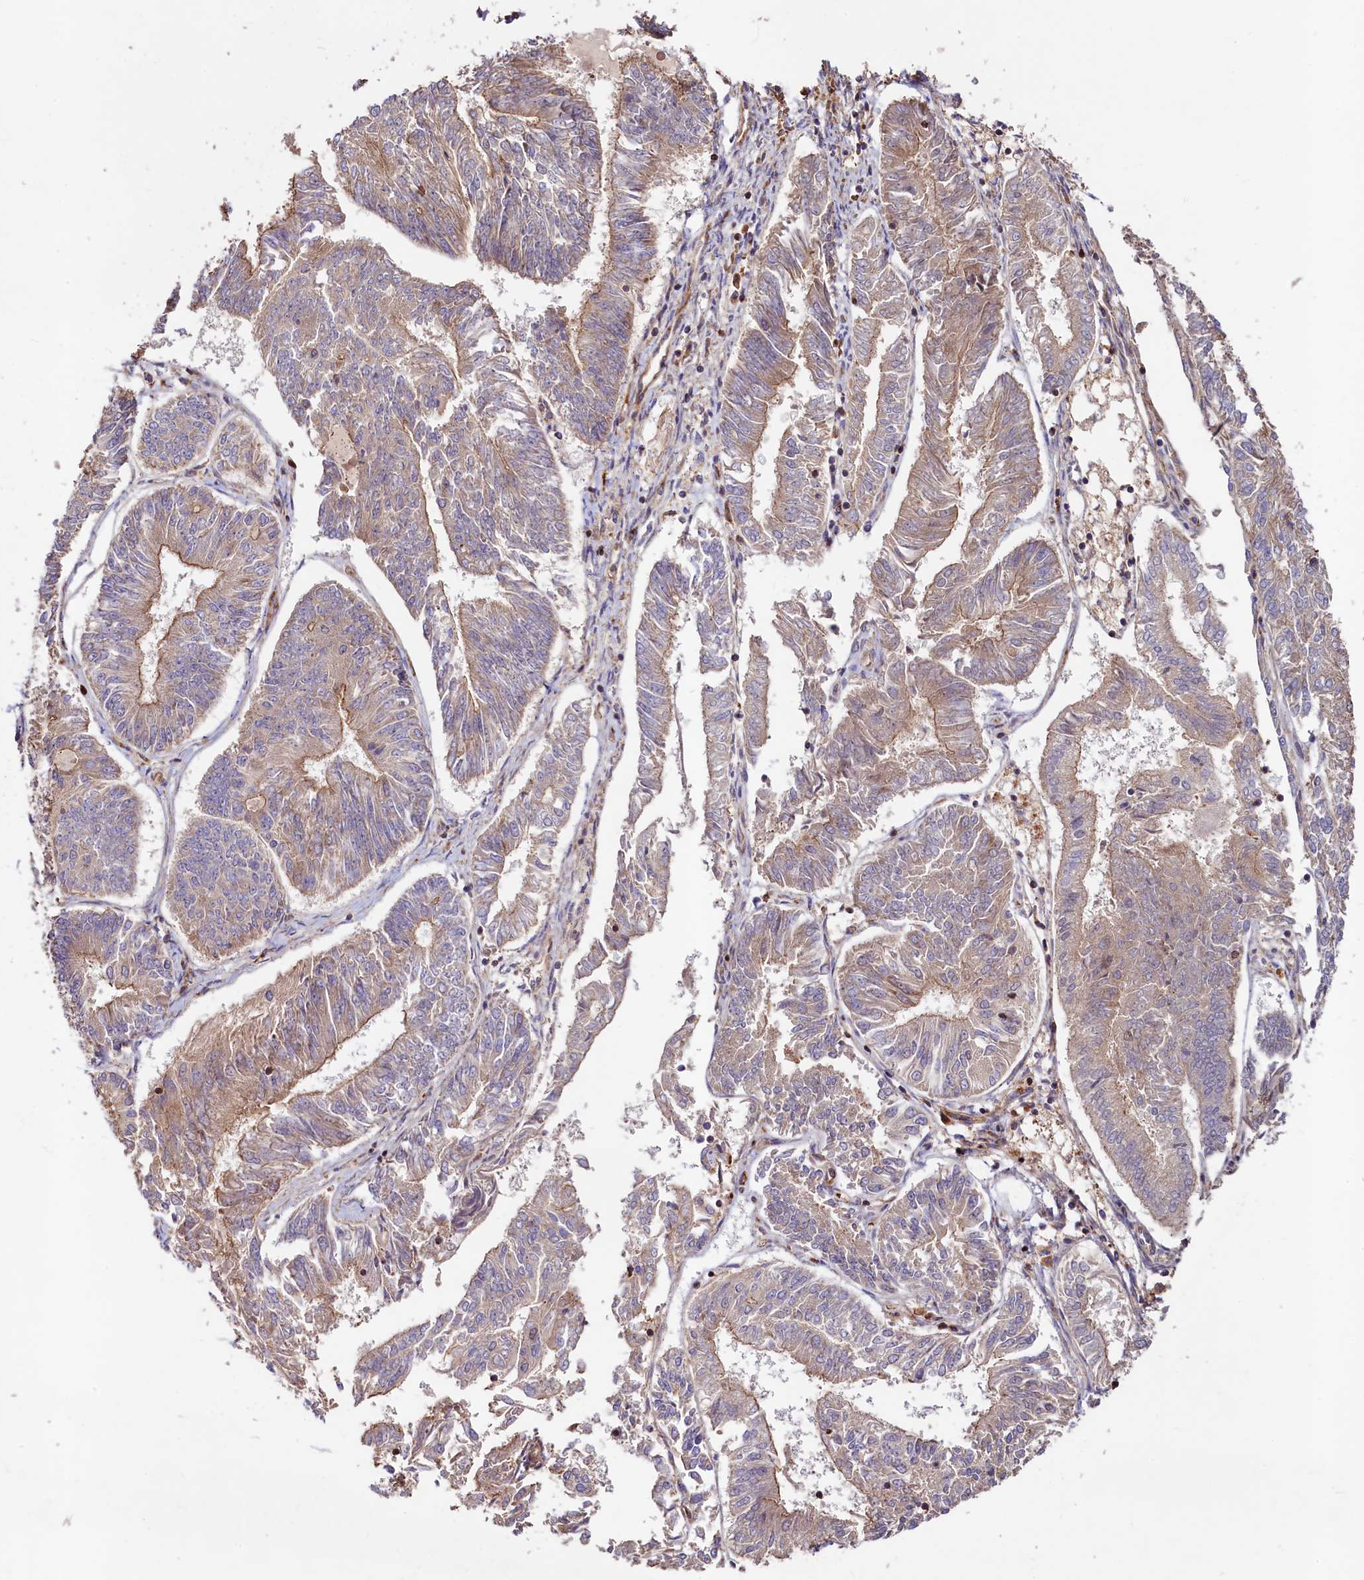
{"staining": {"intensity": "moderate", "quantity": "25%-75%", "location": "cytoplasmic/membranous"}, "tissue": "endometrial cancer", "cell_type": "Tumor cells", "image_type": "cancer", "snomed": [{"axis": "morphology", "description": "Adenocarcinoma, NOS"}, {"axis": "topography", "description": "Endometrium"}], "caption": "Moderate cytoplasmic/membranous protein staining is seen in approximately 25%-75% of tumor cells in adenocarcinoma (endometrial). (DAB IHC, brown staining for protein, blue staining for nuclei).", "gene": "KLHDC4", "patient": {"sex": "female", "age": 58}}